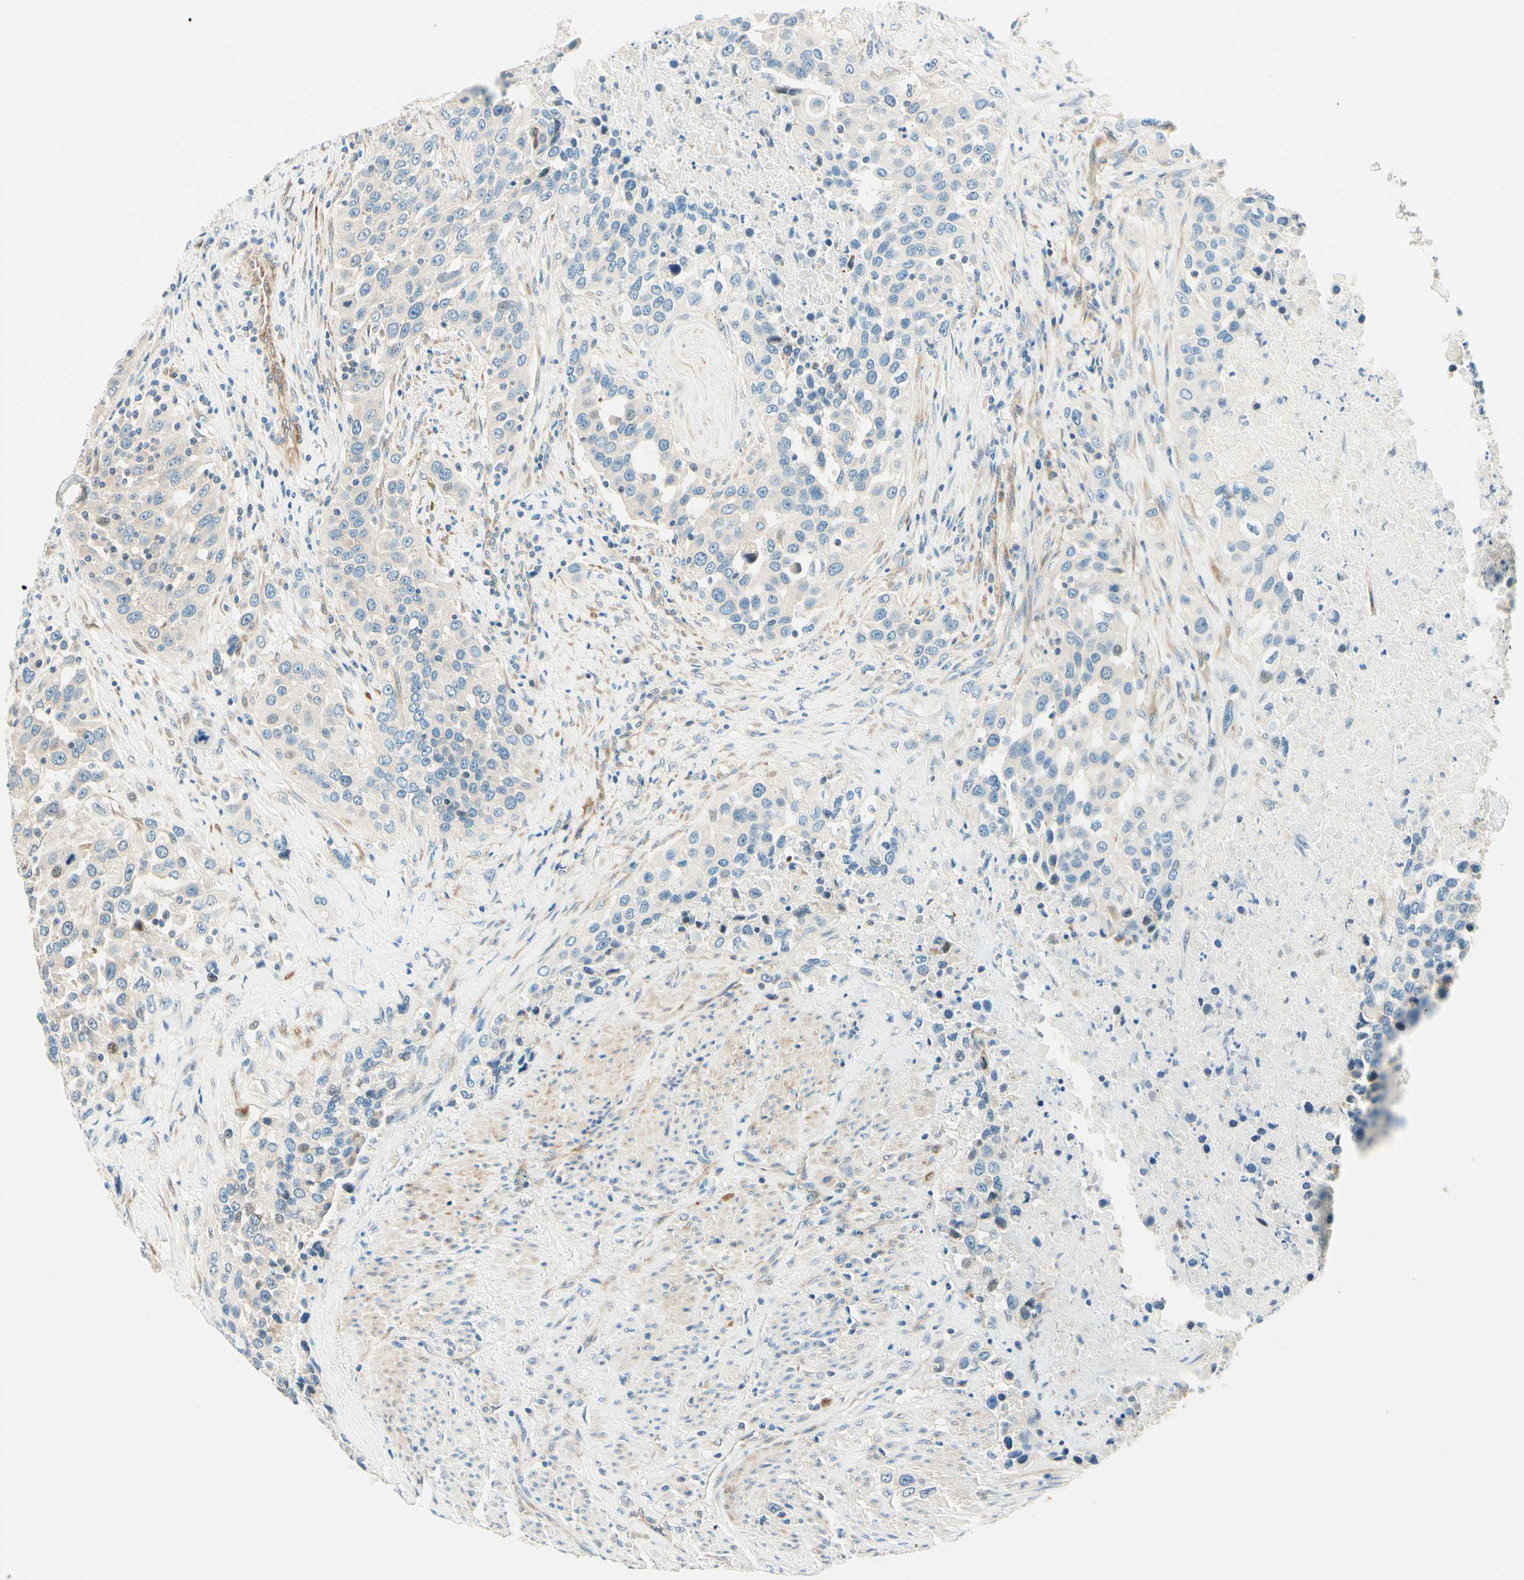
{"staining": {"intensity": "negative", "quantity": "none", "location": "none"}, "tissue": "urothelial cancer", "cell_type": "Tumor cells", "image_type": "cancer", "snomed": [{"axis": "morphology", "description": "Urothelial carcinoma, High grade"}, {"axis": "topography", "description": "Urinary bladder"}], "caption": "A micrograph of urothelial cancer stained for a protein demonstrates no brown staining in tumor cells.", "gene": "TAOK2", "patient": {"sex": "female", "age": 80}}